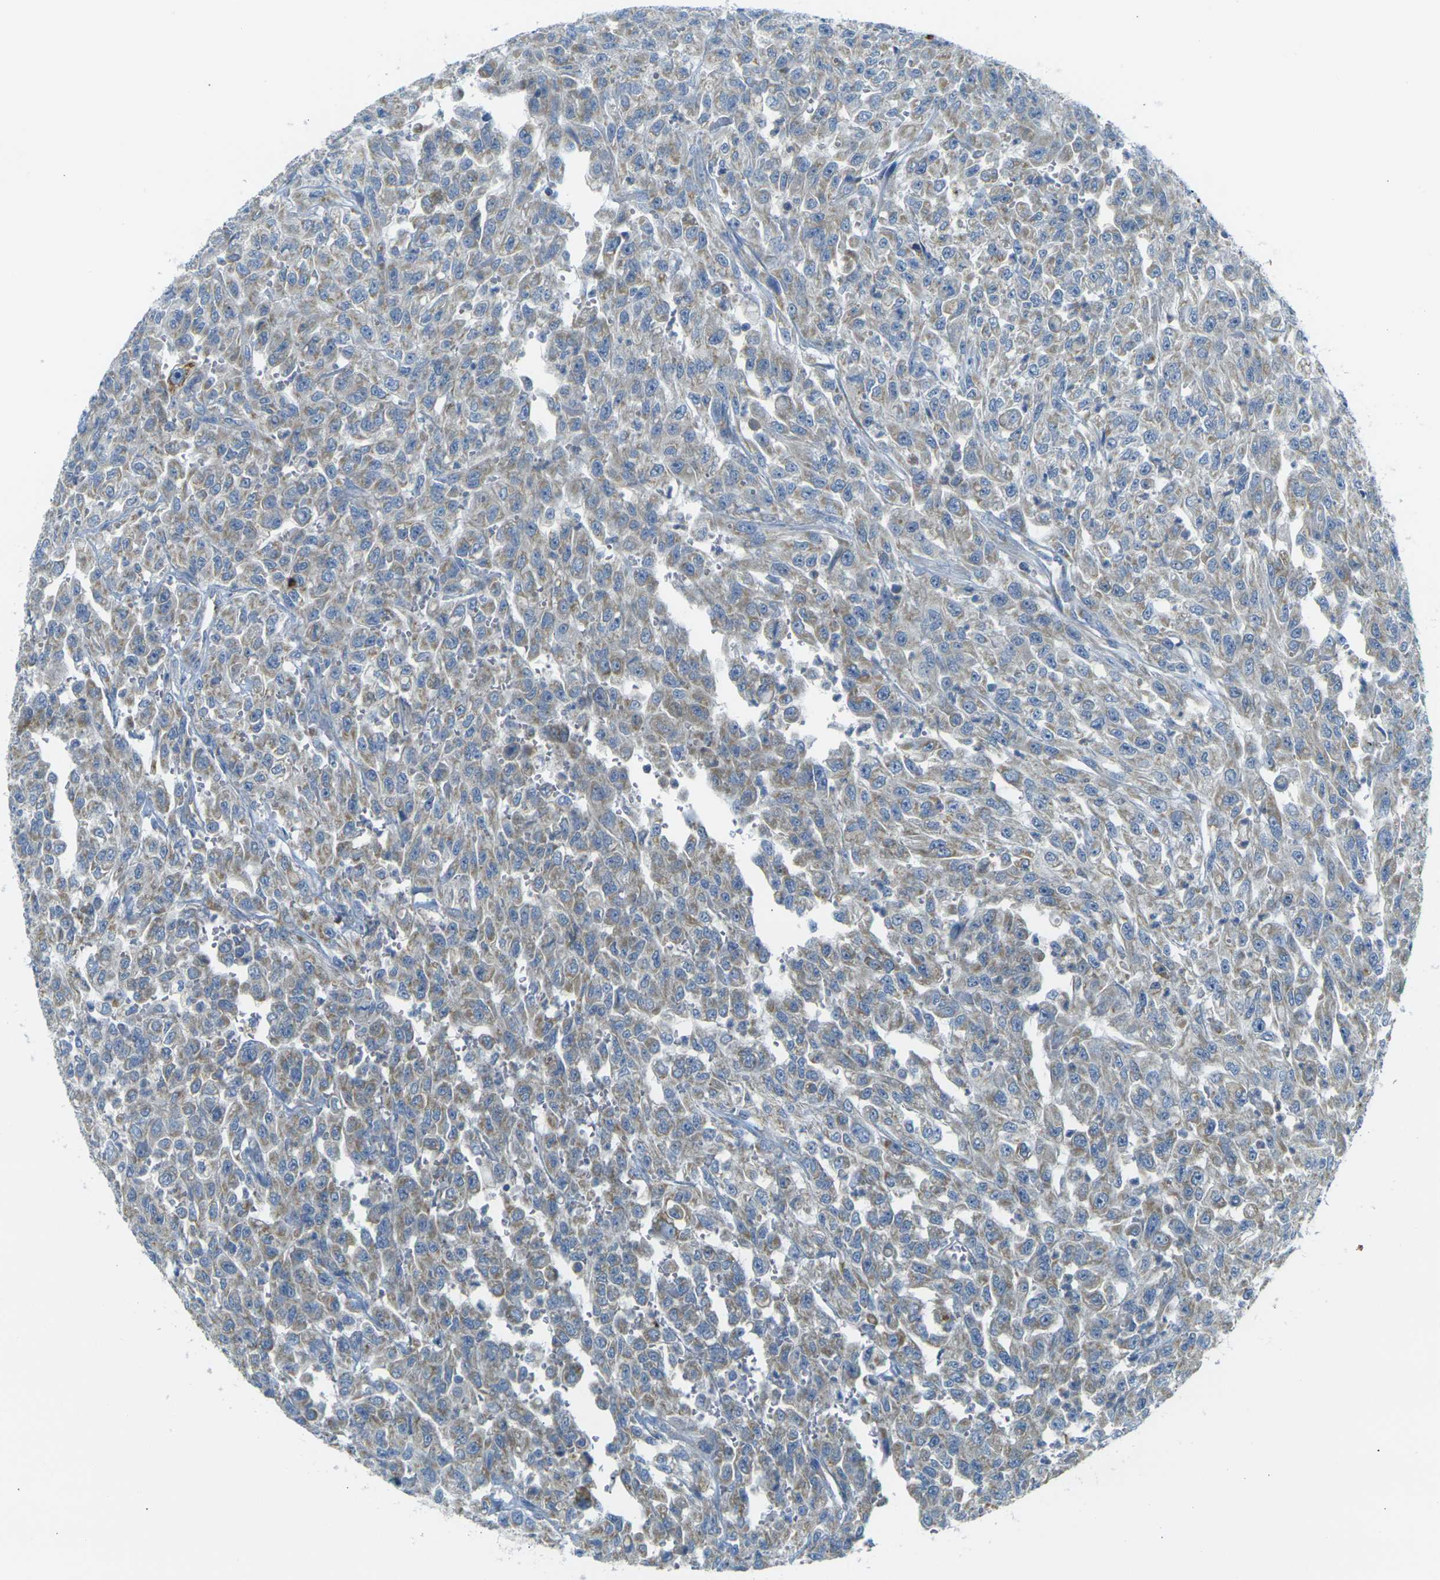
{"staining": {"intensity": "weak", "quantity": ">75%", "location": "cytoplasmic/membranous"}, "tissue": "urothelial cancer", "cell_type": "Tumor cells", "image_type": "cancer", "snomed": [{"axis": "morphology", "description": "Urothelial carcinoma, High grade"}, {"axis": "topography", "description": "Urinary bladder"}], "caption": "Immunohistochemistry photomicrograph of neoplastic tissue: high-grade urothelial carcinoma stained using IHC exhibits low levels of weak protein expression localized specifically in the cytoplasmic/membranous of tumor cells, appearing as a cytoplasmic/membranous brown color.", "gene": "PARD6B", "patient": {"sex": "male", "age": 46}}